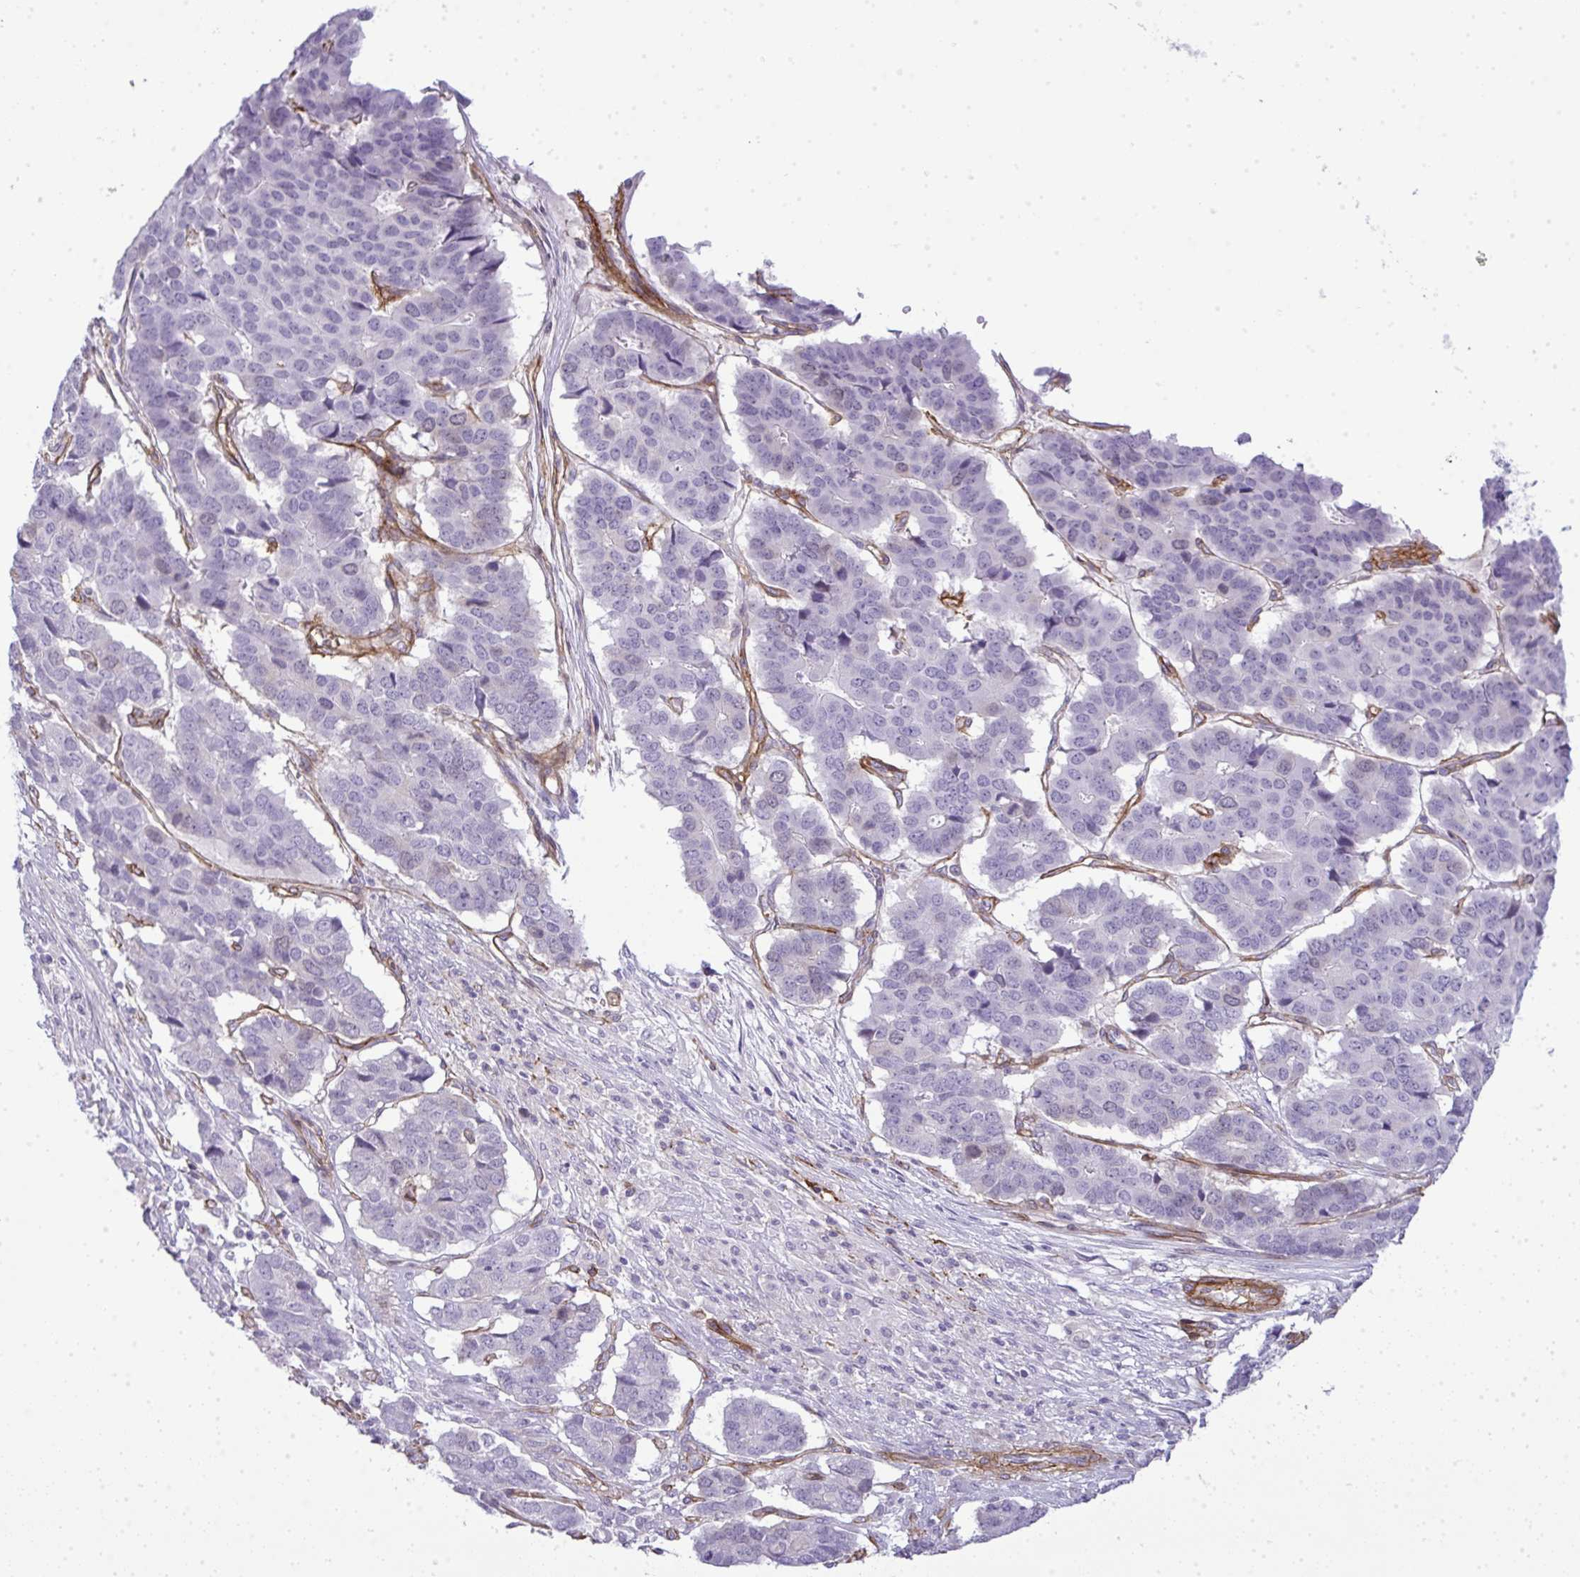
{"staining": {"intensity": "negative", "quantity": "none", "location": "none"}, "tissue": "pancreatic cancer", "cell_type": "Tumor cells", "image_type": "cancer", "snomed": [{"axis": "morphology", "description": "Adenocarcinoma, NOS"}, {"axis": "topography", "description": "Pancreas"}], "caption": "This is a image of IHC staining of pancreatic cancer, which shows no staining in tumor cells.", "gene": "UBE2S", "patient": {"sex": "male", "age": 50}}